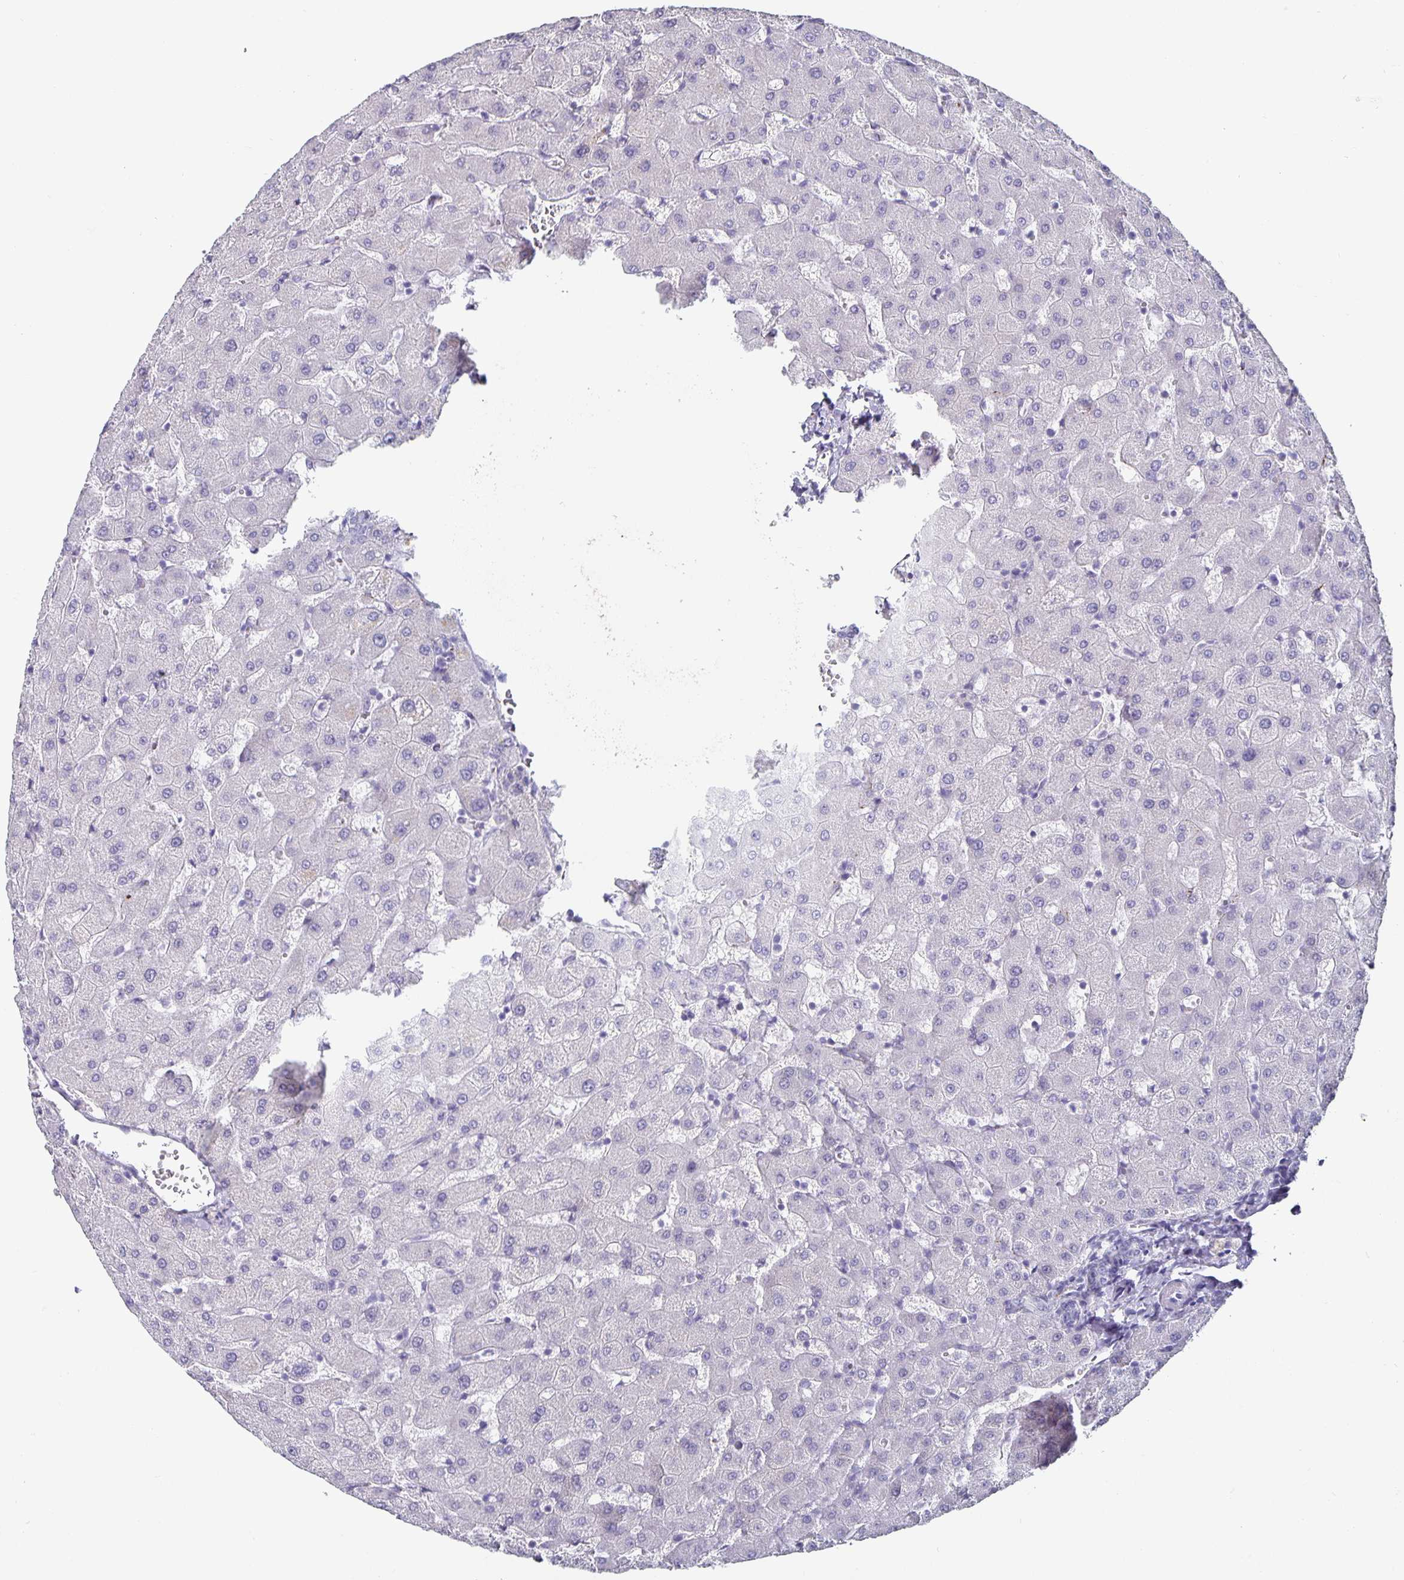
{"staining": {"intensity": "negative", "quantity": "none", "location": "none"}, "tissue": "liver", "cell_type": "Cholangiocytes", "image_type": "normal", "snomed": [{"axis": "morphology", "description": "Normal tissue, NOS"}, {"axis": "topography", "description": "Liver"}], "caption": "Immunohistochemical staining of unremarkable human liver demonstrates no significant positivity in cholangiocytes.", "gene": "CHGA", "patient": {"sex": "female", "age": 63}}